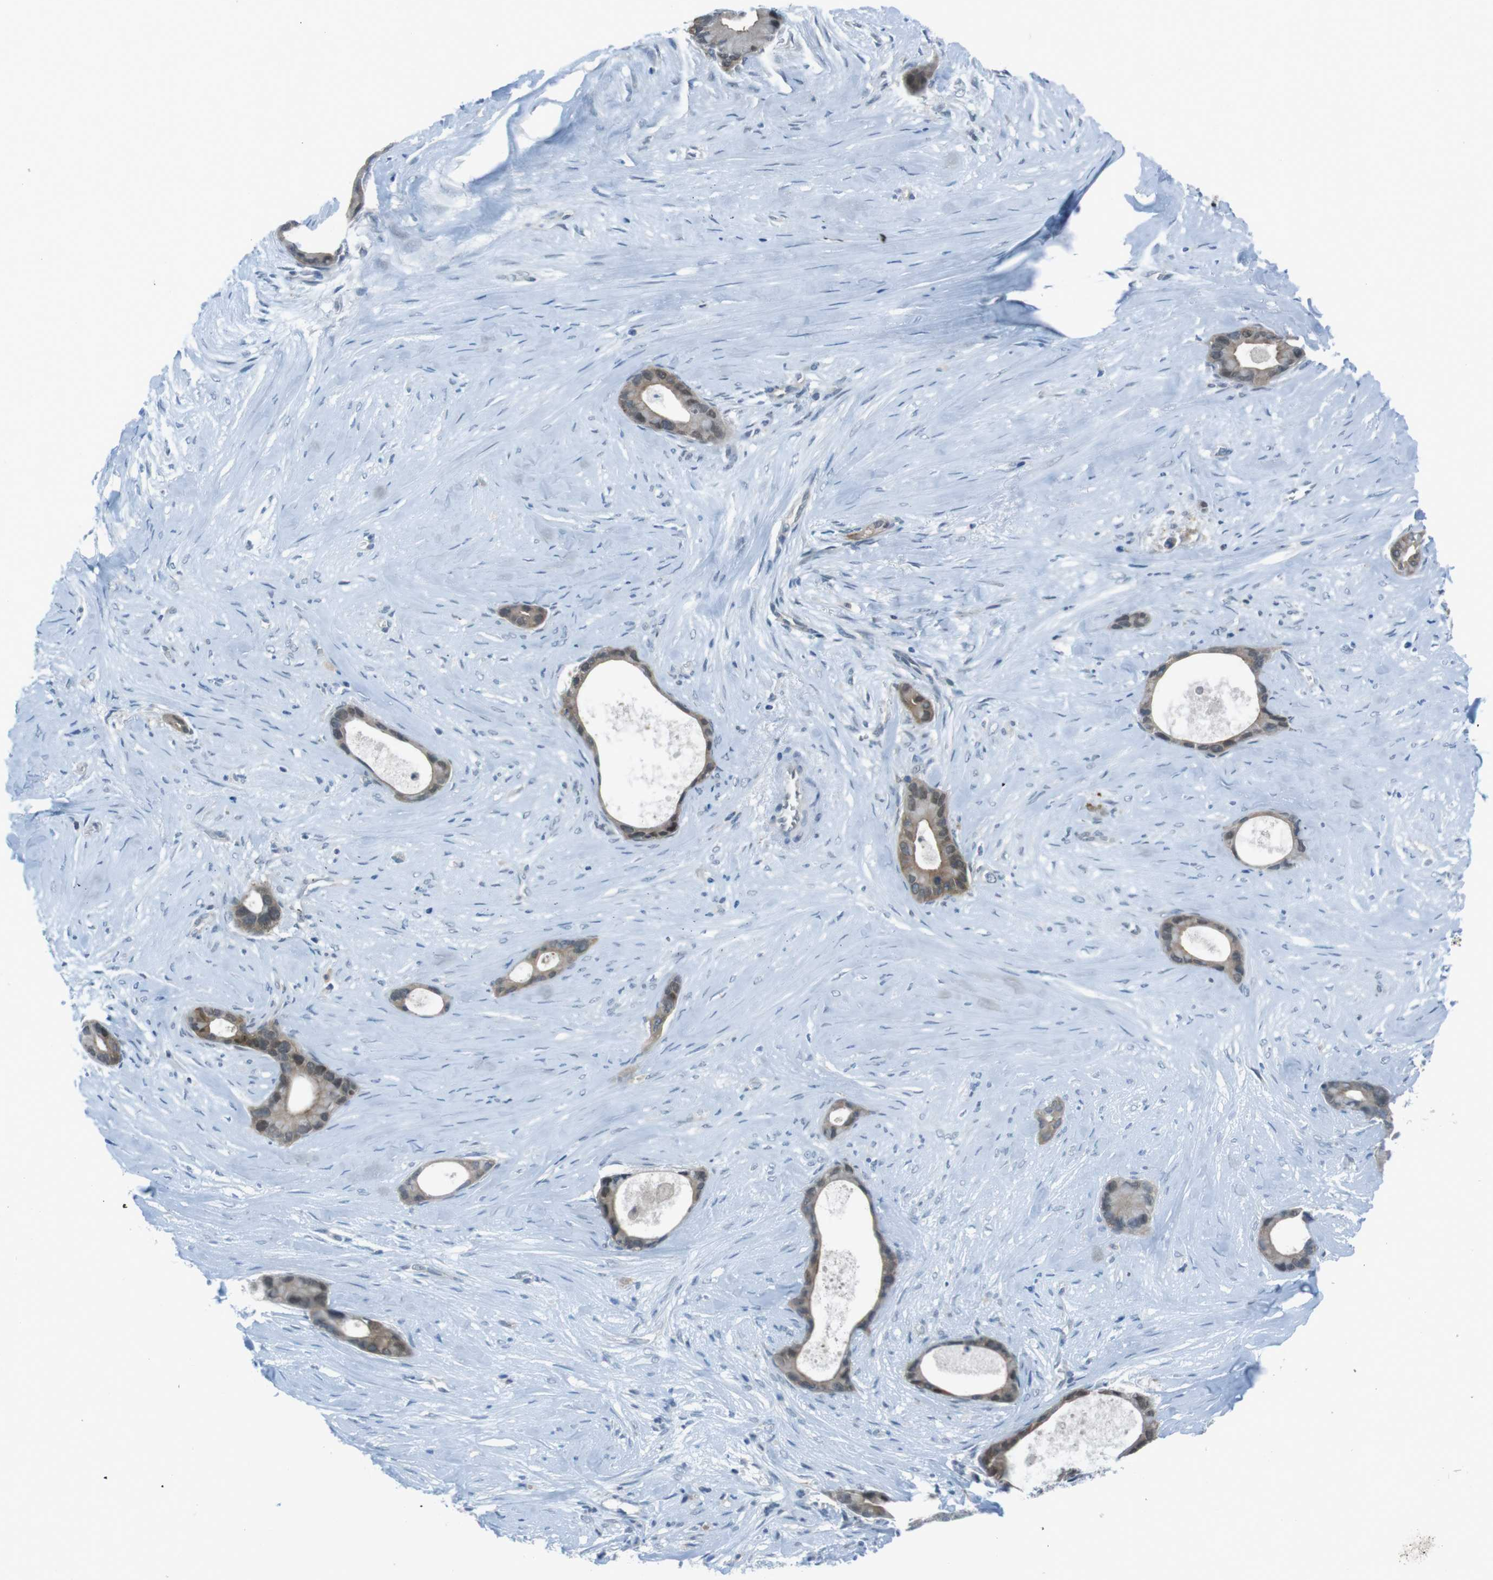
{"staining": {"intensity": "moderate", "quantity": ">75%", "location": "cytoplasmic/membranous,nuclear"}, "tissue": "liver cancer", "cell_type": "Tumor cells", "image_type": "cancer", "snomed": [{"axis": "morphology", "description": "Cholangiocarcinoma"}, {"axis": "topography", "description": "Liver"}], "caption": "Brown immunohistochemical staining in liver cholangiocarcinoma shows moderate cytoplasmic/membranous and nuclear staining in about >75% of tumor cells. (DAB (3,3'-diaminobenzidine) IHC with brightfield microscopy, high magnification).", "gene": "ZDHHC20", "patient": {"sex": "female", "age": 55}}